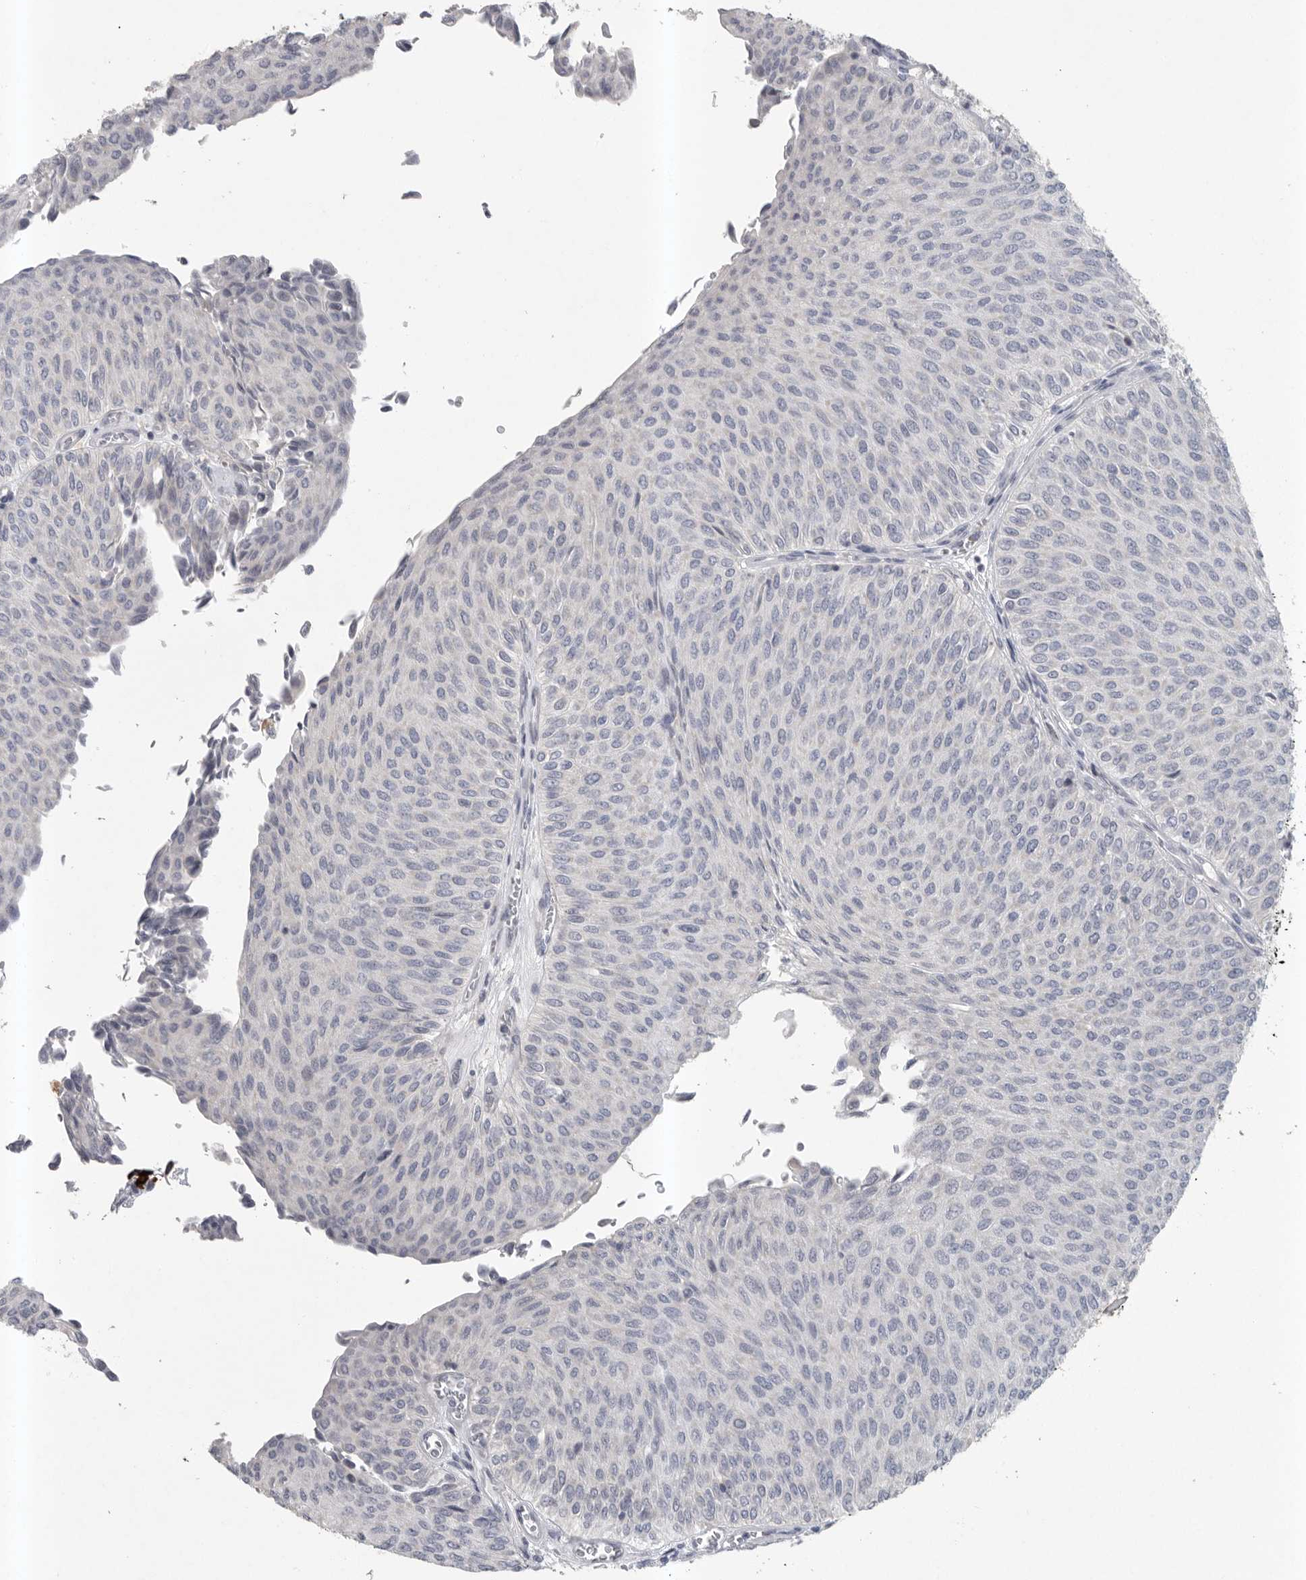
{"staining": {"intensity": "negative", "quantity": "none", "location": "none"}, "tissue": "urothelial cancer", "cell_type": "Tumor cells", "image_type": "cancer", "snomed": [{"axis": "morphology", "description": "Urothelial carcinoma, Low grade"}, {"axis": "topography", "description": "Urinary bladder"}], "caption": "High power microscopy image of an immunohistochemistry (IHC) image of urothelial carcinoma (low-grade), revealing no significant staining in tumor cells. Nuclei are stained in blue.", "gene": "TMEM69", "patient": {"sex": "male", "age": 78}}